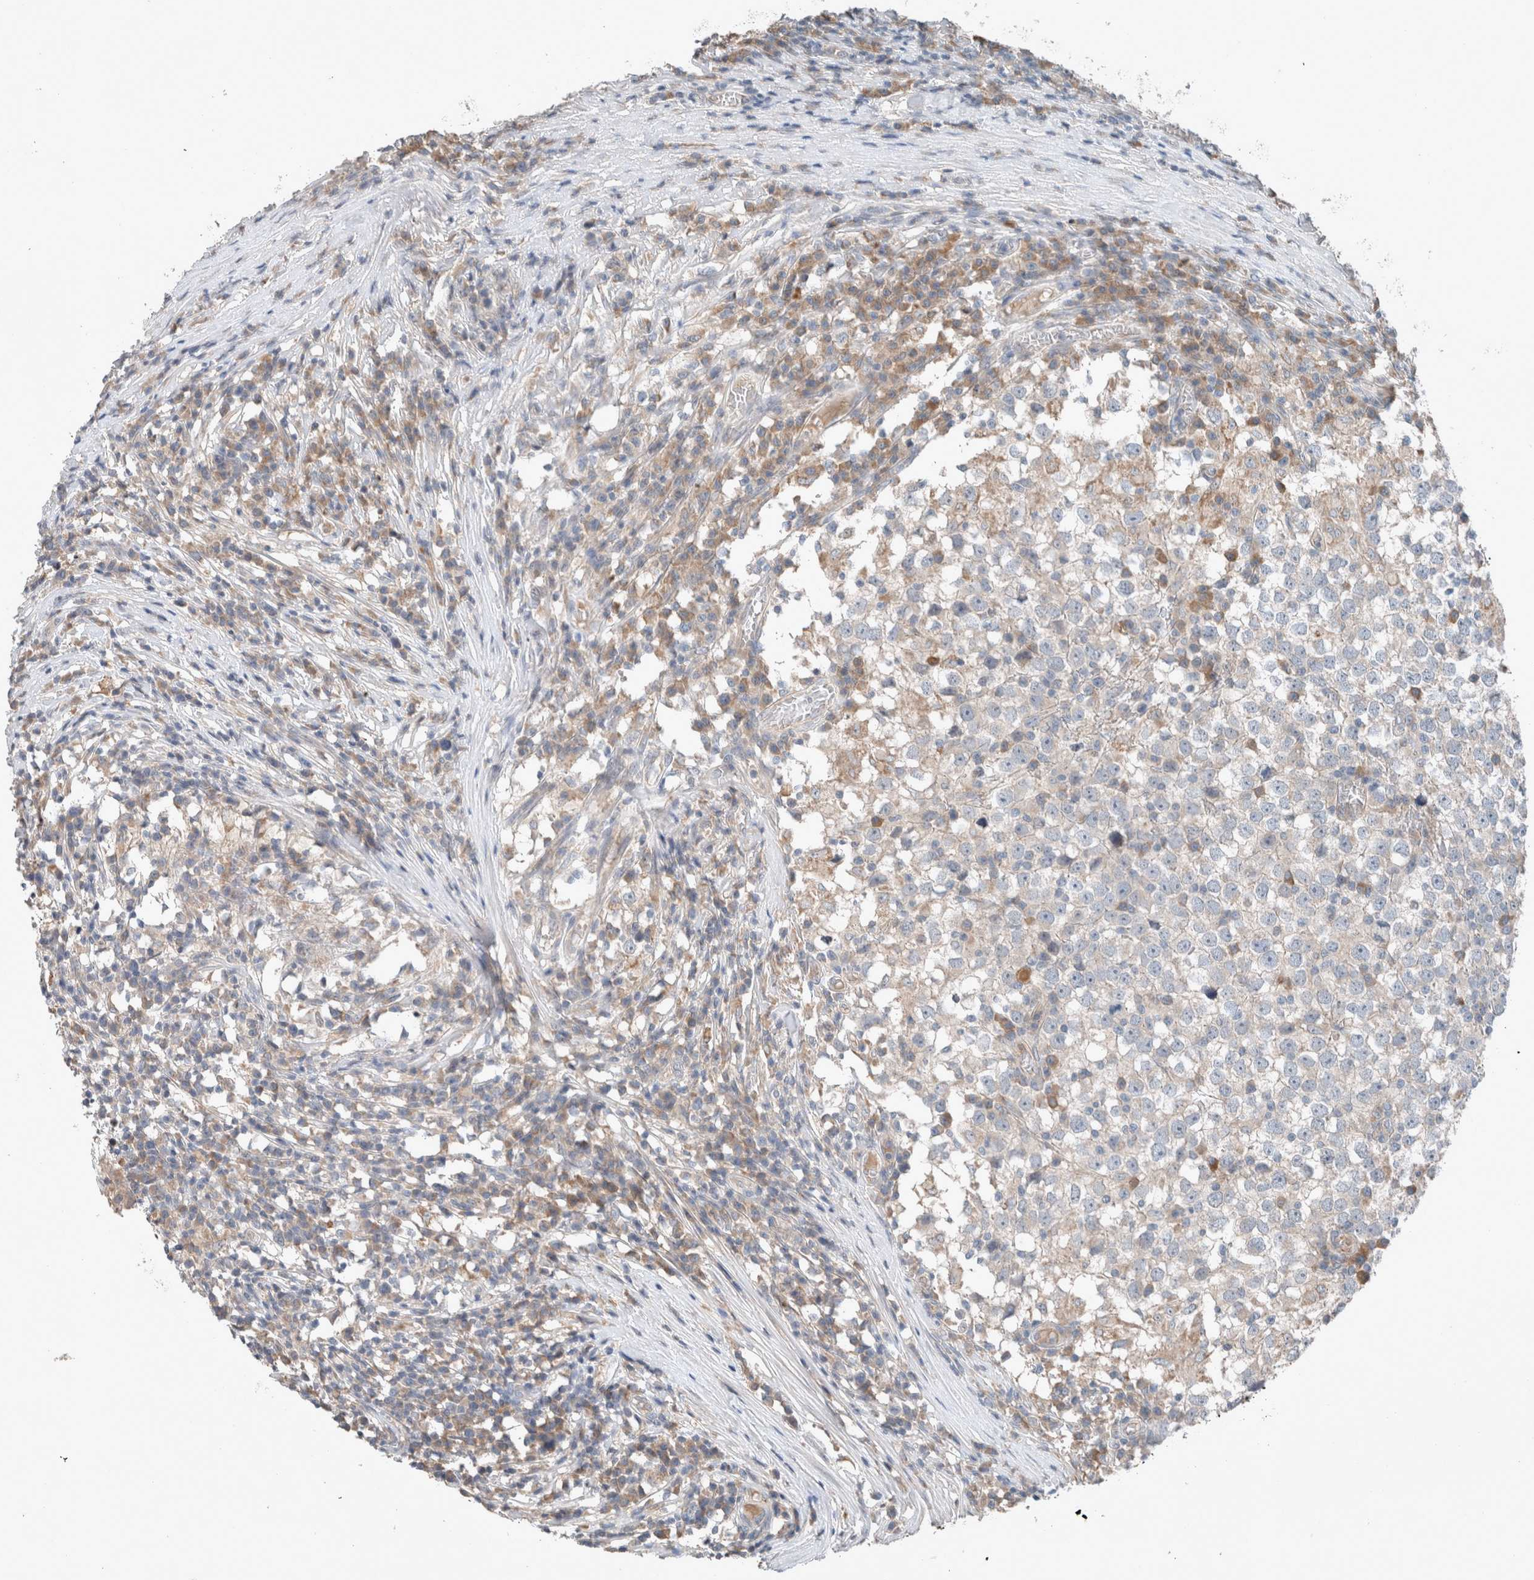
{"staining": {"intensity": "negative", "quantity": "none", "location": "none"}, "tissue": "testis cancer", "cell_type": "Tumor cells", "image_type": "cancer", "snomed": [{"axis": "morphology", "description": "Seminoma, NOS"}, {"axis": "topography", "description": "Testis"}], "caption": "Immunohistochemistry of seminoma (testis) displays no expression in tumor cells. (IHC, brightfield microscopy, high magnification).", "gene": "UGCG", "patient": {"sex": "male", "age": 65}}